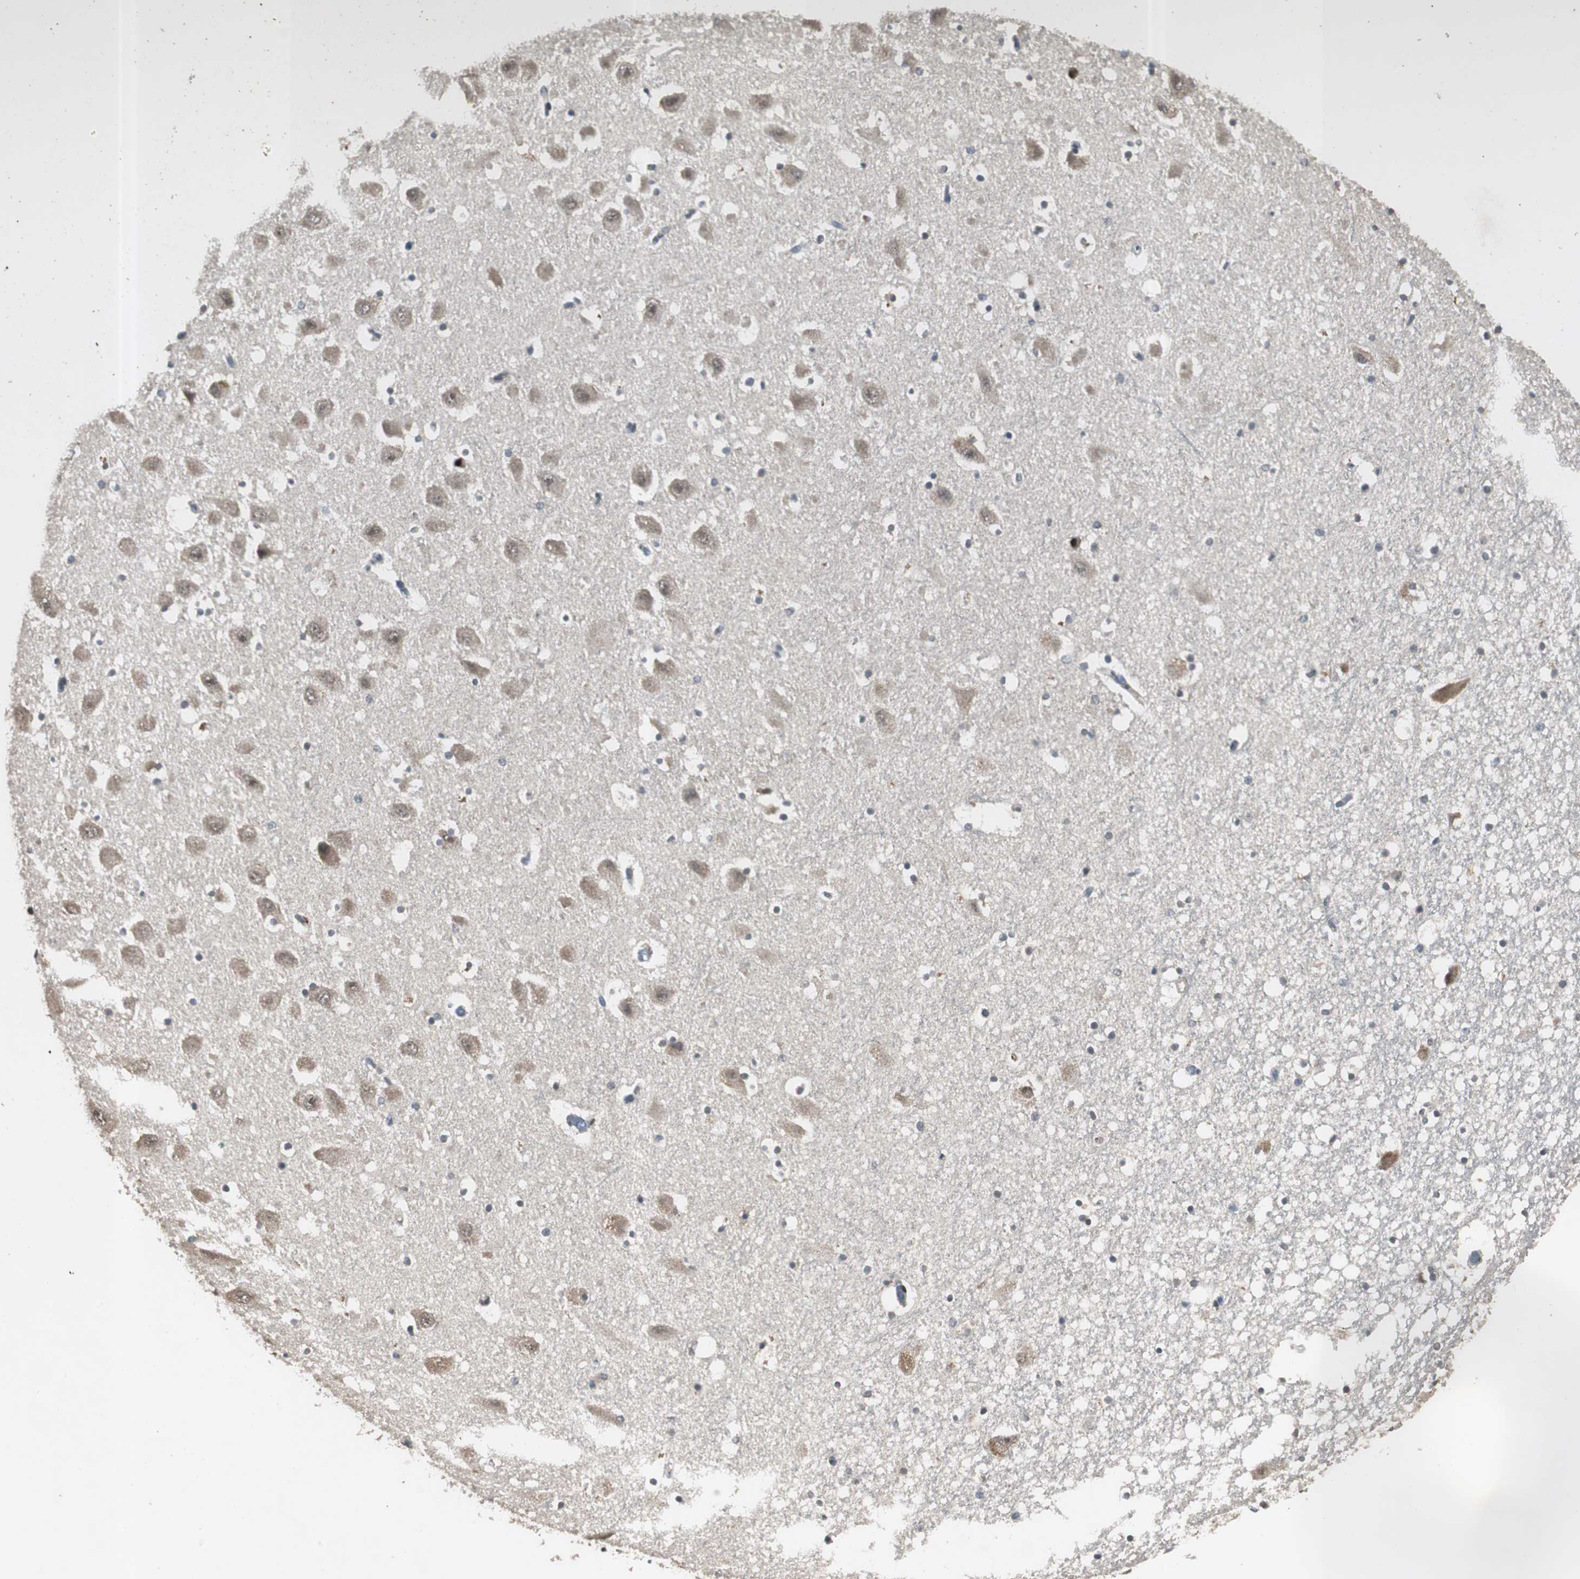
{"staining": {"intensity": "weak", "quantity": "25%-75%", "location": "cytoplasmic/membranous,nuclear"}, "tissue": "hippocampus", "cell_type": "Glial cells", "image_type": "normal", "snomed": [{"axis": "morphology", "description": "Normal tissue, NOS"}, {"axis": "topography", "description": "Hippocampus"}], "caption": "Immunohistochemical staining of benign hippocampus shows 25%-75% levels of weak cytoplasmic/membranous,nuclear protein positivity in about 25%-75% of glial cells.", "gene": "BOLA1", "patient": {"sex": "male", "age": 45}}